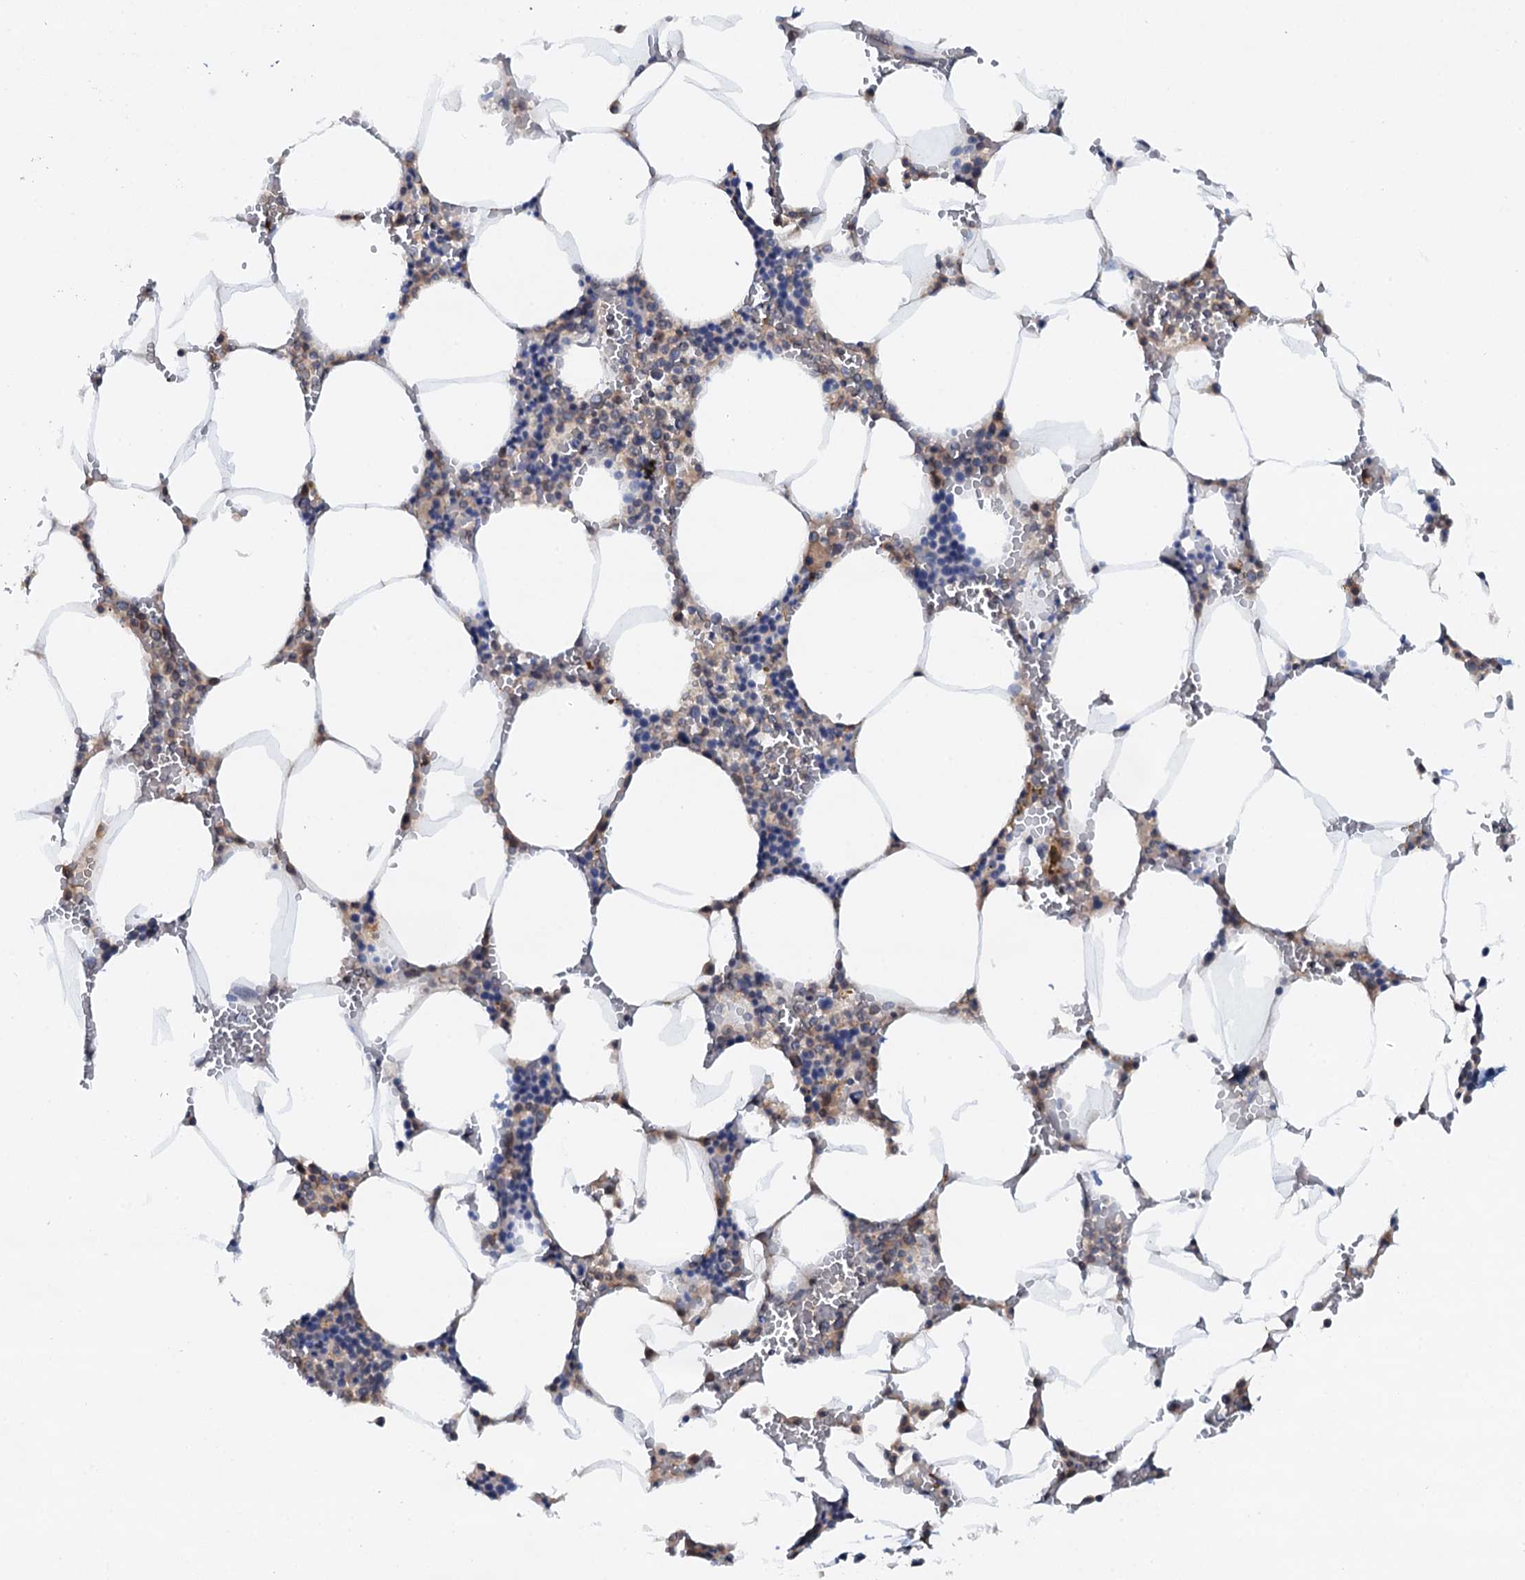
{"staining": {"intensity": "weak", "quantity": "<25%", "location": "cytoplasmic/membranous"}, "tissue": "bone marrow", "cell_type": "Hematopoietic cells", "image_type": "normal", "snomed": [{"axis": "morphology", "description": "Normal tissue, NOS"}, {"axis": "topography", "description": "Bone marrow"}], "caption": "Immunohistochemistry (IHC) micrograph of unremarkable bone marrow: bone marrow stained with DAB reveals no significant protein staining in hematopoietic cells.", "gene": "SNTA1", "patient": {"sex": "male", "age": 70}}